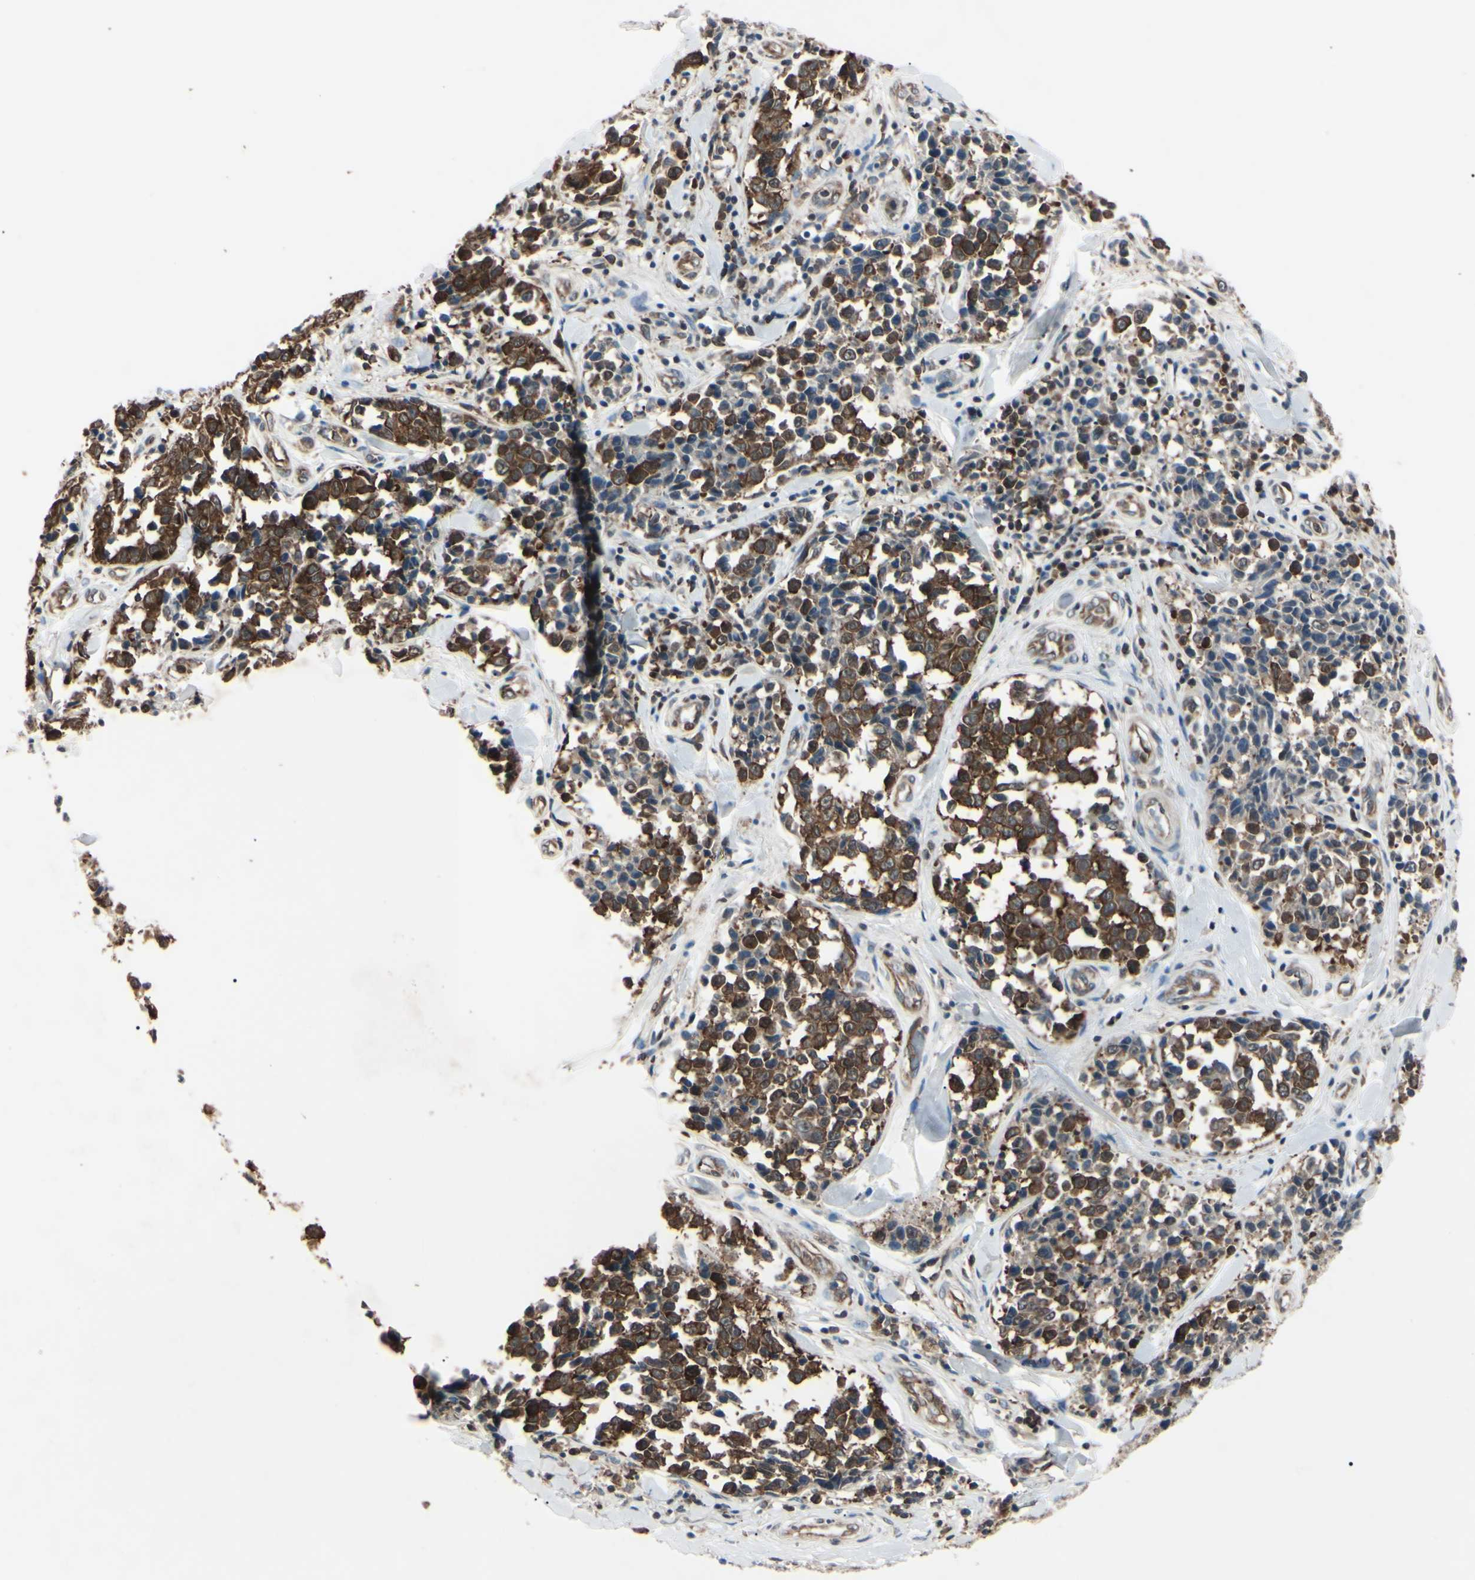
{"staining": {"intensity": "strong", "quantity": ">75%", "location": "cytoplasmic/membranous,nuclear"}, "tissue": "melanoma", "cell_type": "Tumor cells", "image_type": "cancer", "snomed": [{"axis": "morphology", "description": "Malignant melanoma, NOS"}, {"axis": "topography", "description": "Skin"}], "caption": "Melanoma stained for a protein shows strong cytoplasmic/membranous and nuclear positivity in tumor cells. (Brightfield microscopy of DAB IHC at high magnification).", "gene": "MAPRE1", "patient": {"sex": "female", "age": 64}}